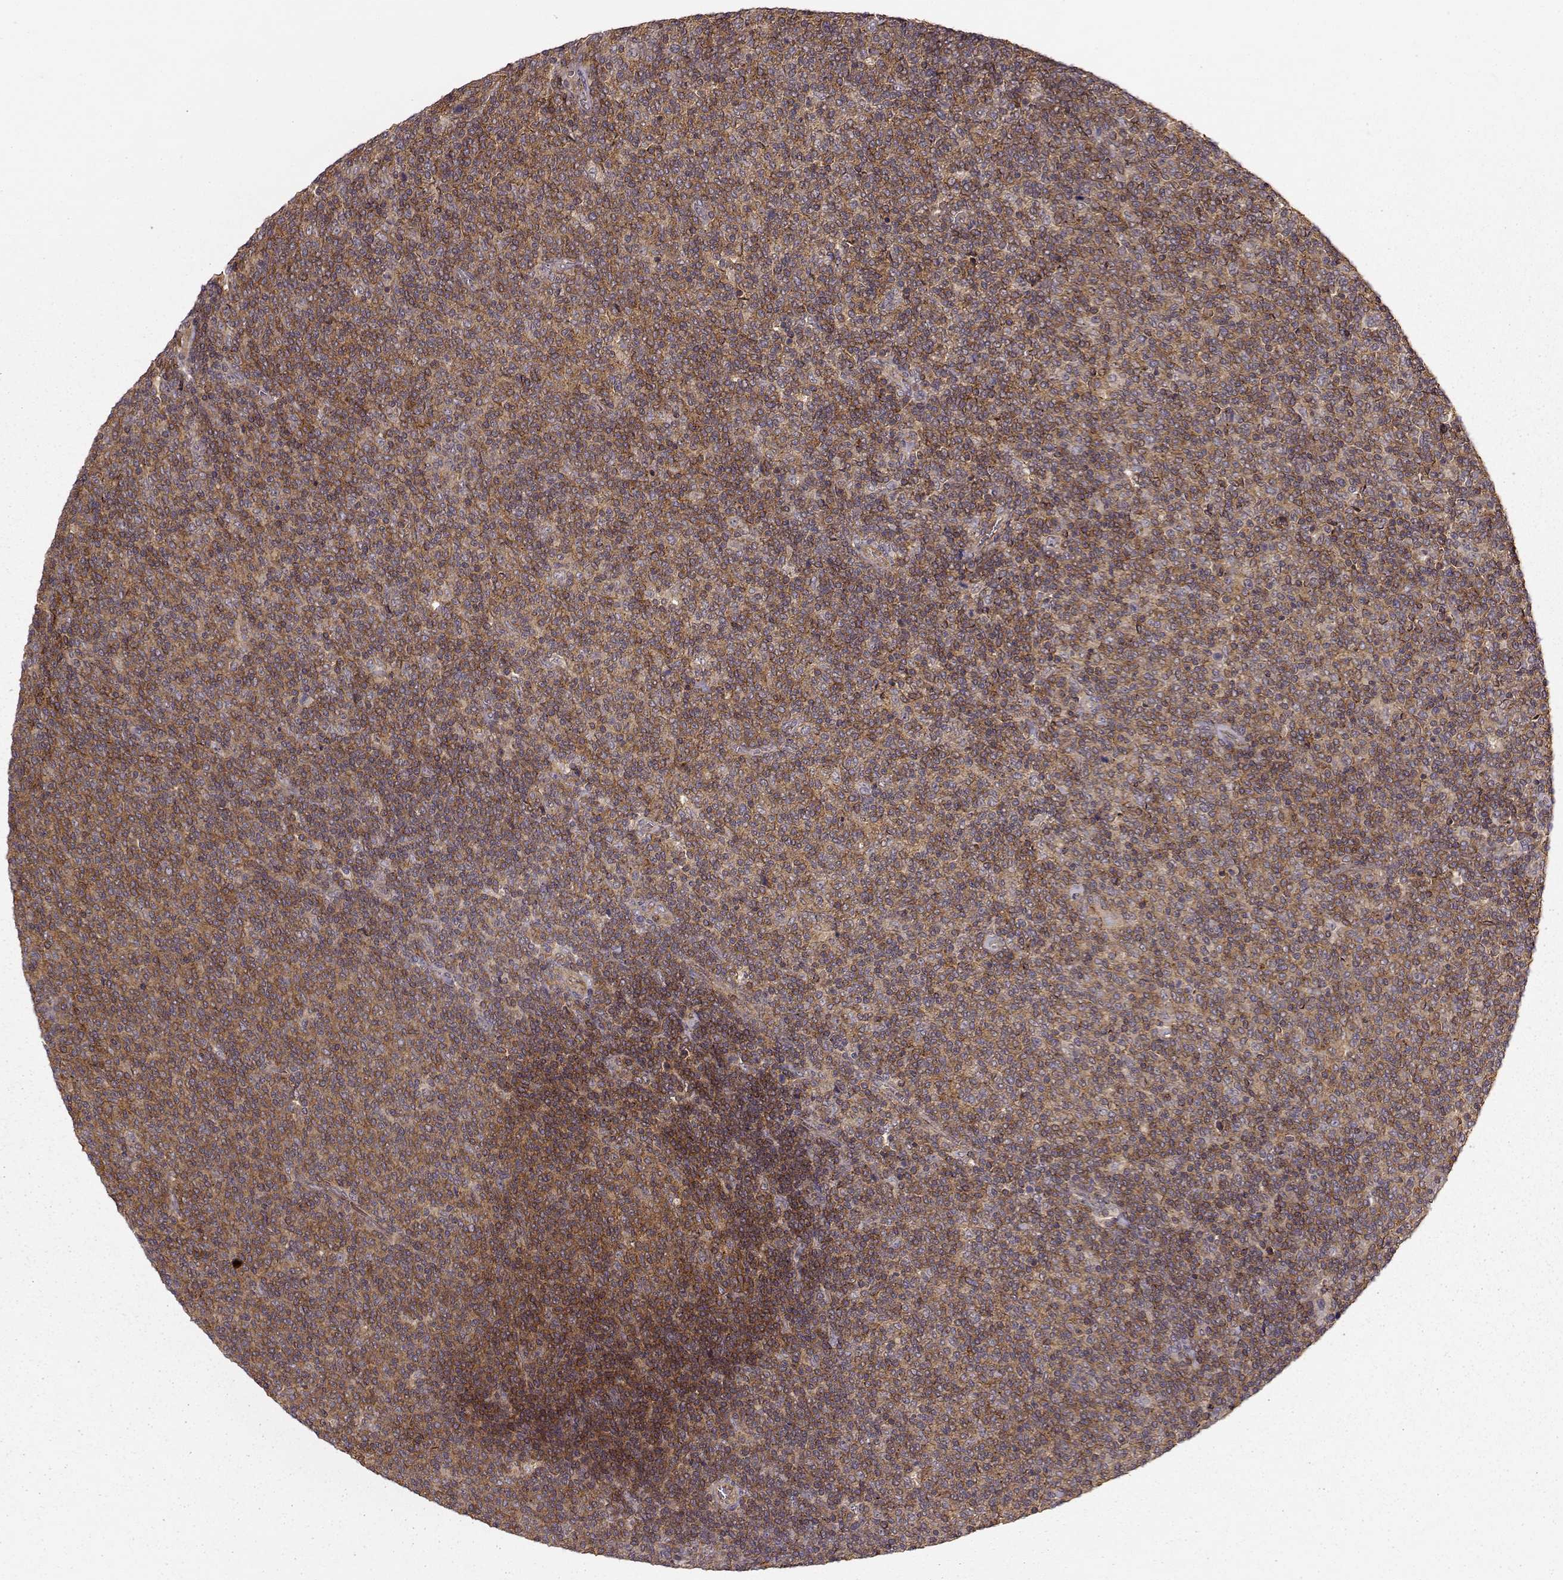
{"staining": {"intensity": "moderate", "quantity": ">75%", "location": "cytoplasmic/membranous"}, "tissue": "lymphoma", "cell_type": "Tumor cells", "image_type": "cancer", "snomed": [{"axis": "morphology", "description": "Malignant lymphoma, non-Hodgkin's type, Low grade"}, {"axis": "topography", "description": "Lymph node"}], "caption": "Protein staining of low-grade malignant lymphoma, non-Hodgkin's type tissue exhibits moderate cytoplasmic/membranous positivity in approximately >75% of tumor cells.", "gene": "IFRD2", "patient": {"sex": "male", "age": 52}}